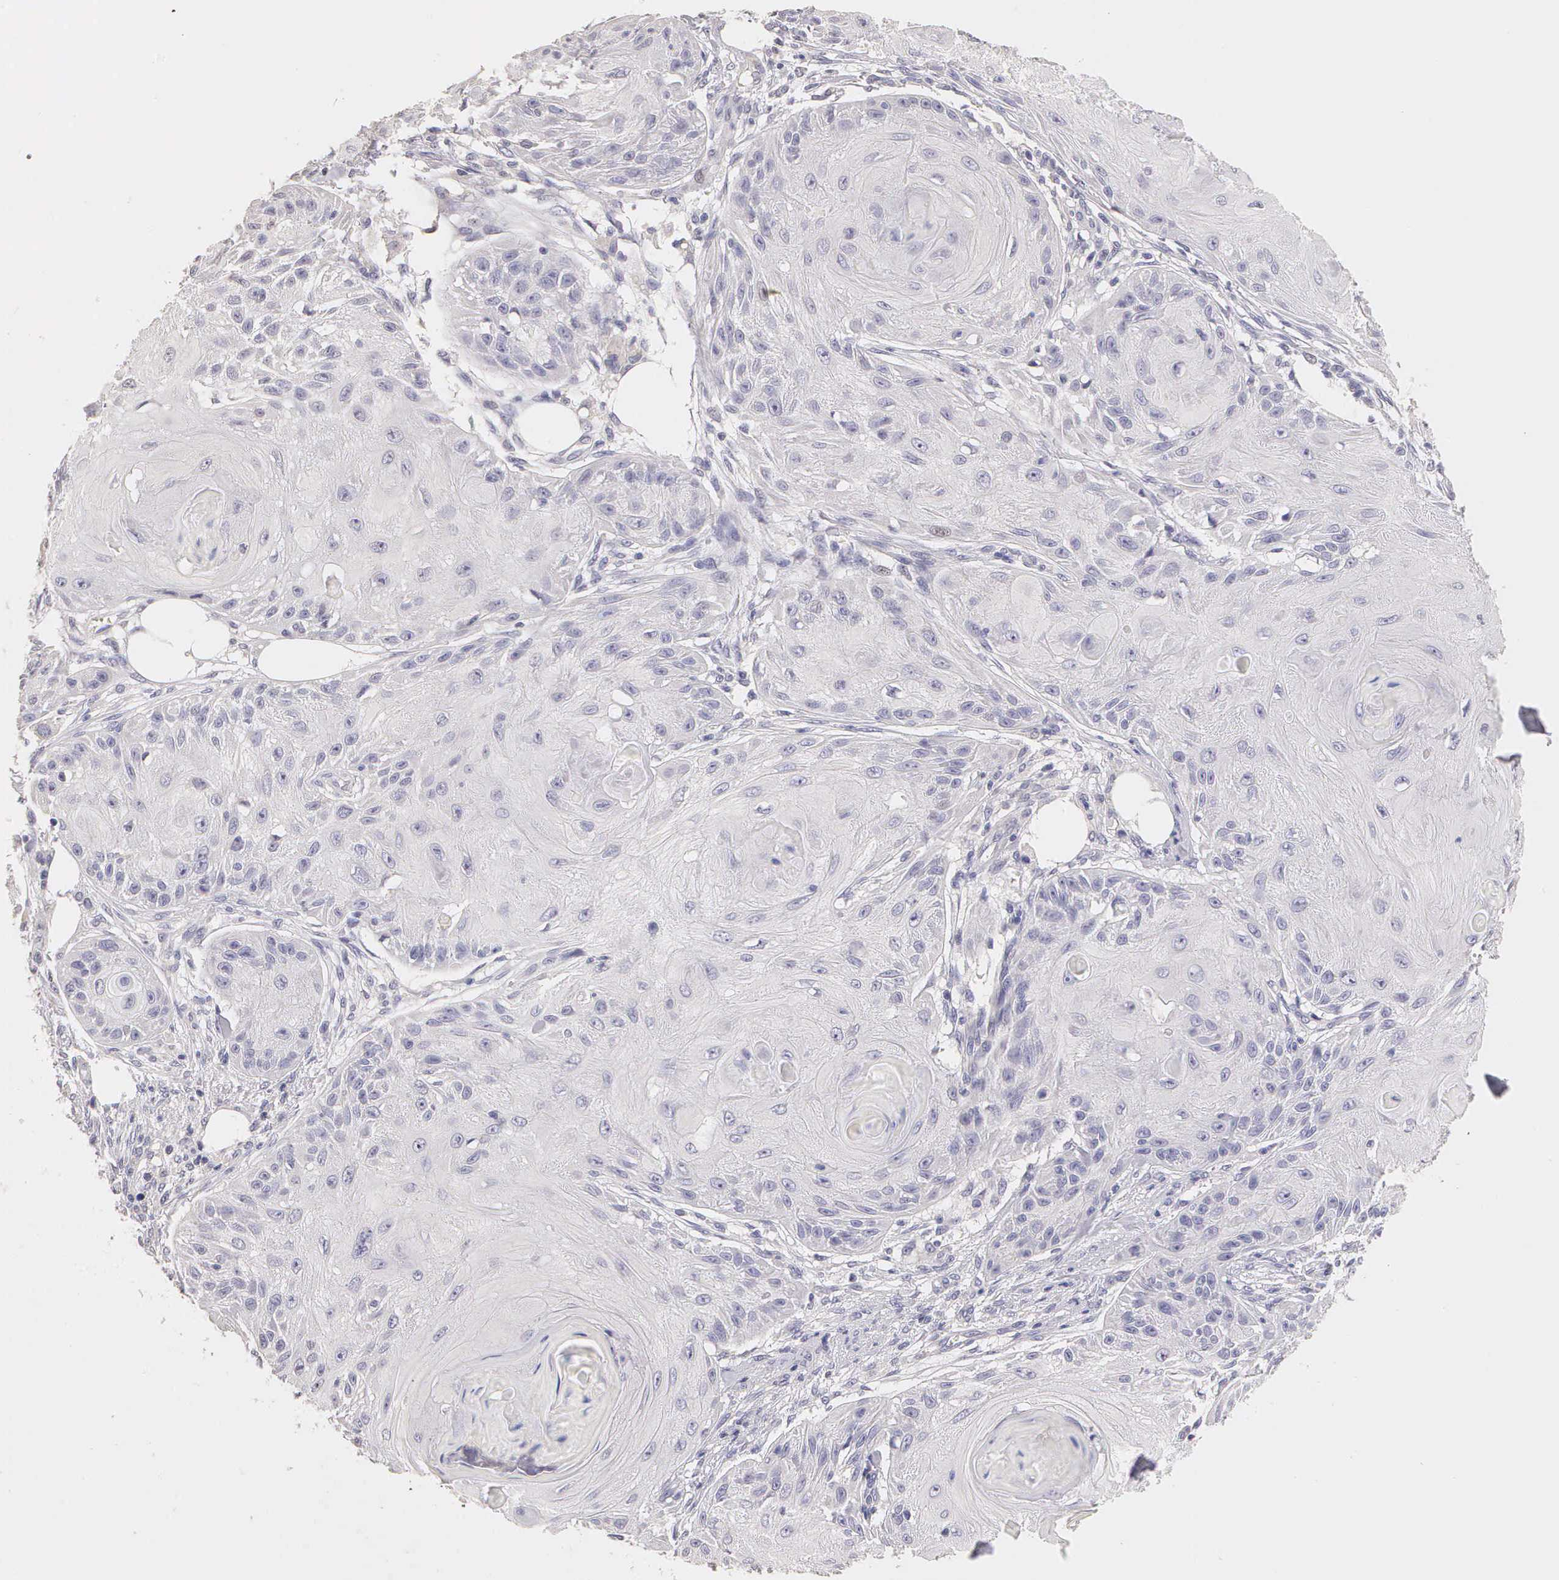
{"staining": {"intensity": "negative", "quantity": "none", "location": "none"}, "tissue": "skin cancer", "cell_type": "Tumor cells", "image_type": "cancer", "snomed": [{"axis": "morphology", "description": "Squamous cell carcinoma, NOS"}, {"axis": "topography", "description": "Skin"}], "caption": "Squamous cell carcinoma (skin) stained for a protein using immunohistochemistry (IHC) shows no staining tumor cells.", "gene": "ESR1", "patient": {"sex": "female", "age": 88}}